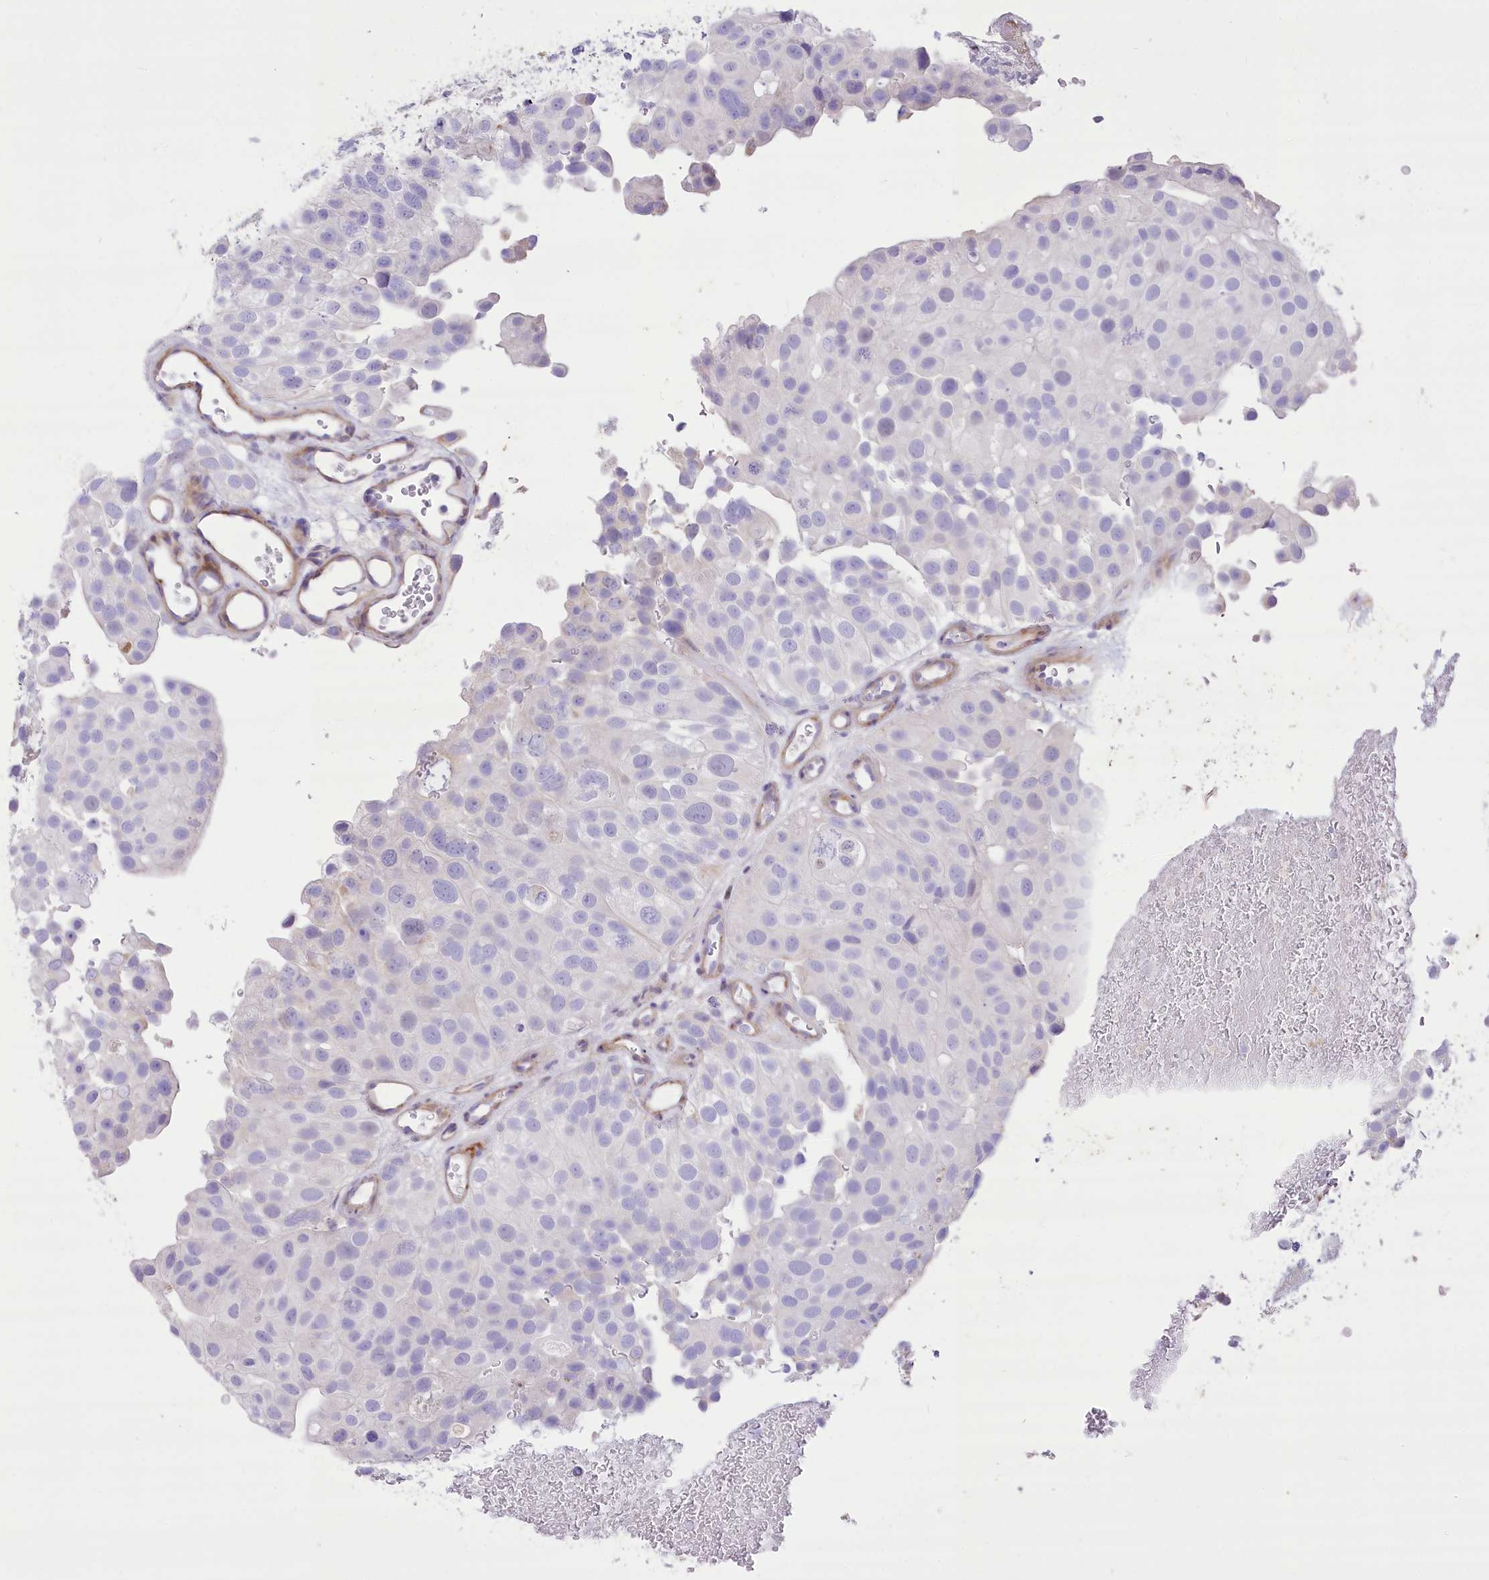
{"staining": {"intensity": "negative", "quantity": "none", "location": "none"}, "tissue": "urothelial cancer", "cell_type": "Tumor cells", "image_type": "cancer", "snomed": [{"axis": "morphology", "description": "Urothelial carcinoma, Low grade"}, {"axis": "topography", "description": "Urinary bladder"}], "caption": "IHC micrograph of neoplastic tissue: human urothelial carcinoma (low-grade) stained with DAB (3,3'-diaminobenzidine) displays no significant protein positivity in tumor cells. Brightfield microscopy of immunohistochemistry (IHC) stained with DAB (3,3'-diaminobenzidine) (brown) and hematoxylin (blue), captured at high magnification.", "gene": "ANGPTL3", "patient": {"sex": "male", "age": 78}}